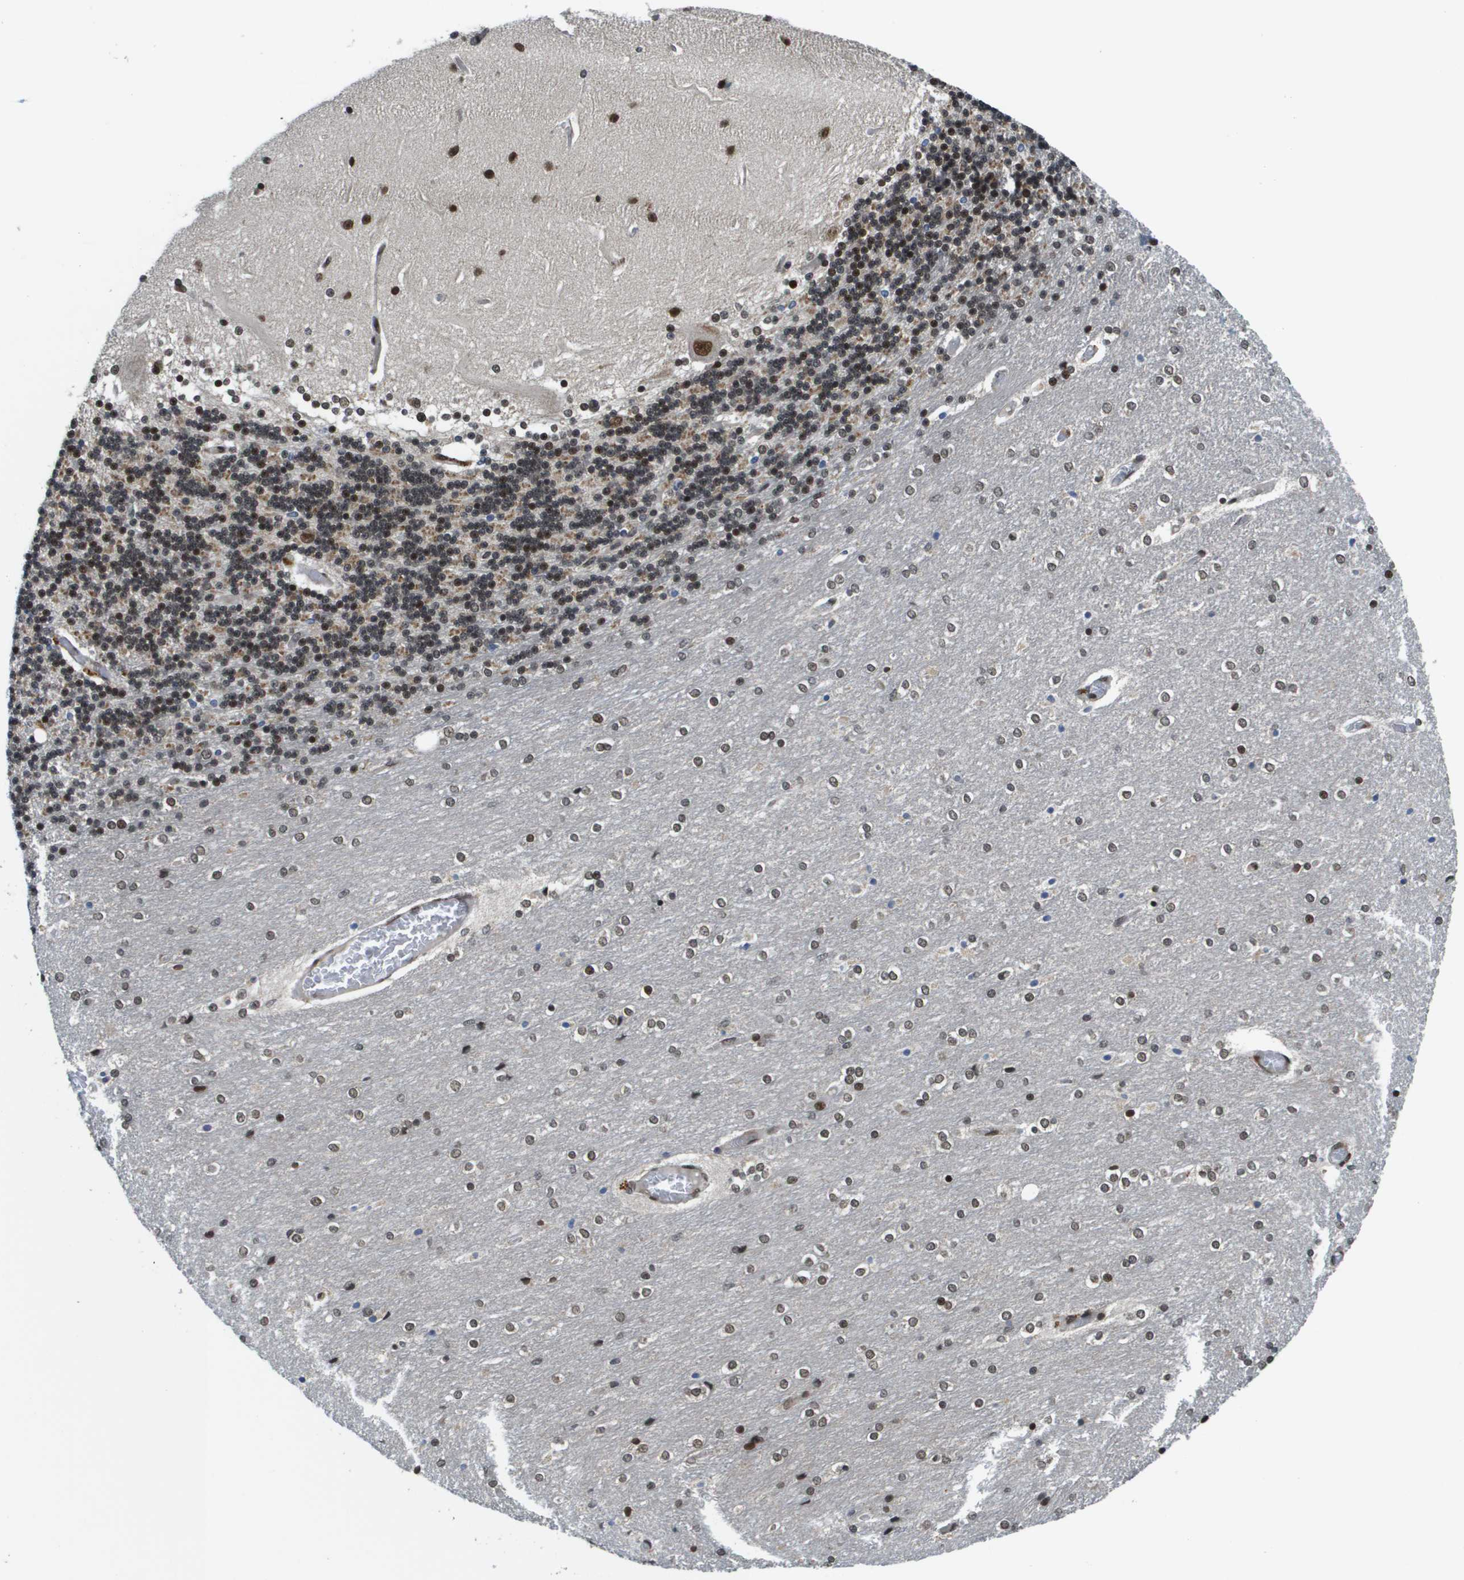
{"staining": {"intensity": "strong", "quantity": "25%-75%", "location": "nuclear"}, "tissue": "cerebellum", "cell_type": "Cells in granular layer", "image_type": "normal", "snomed": [{"axis": "morphology", "description": "Normal tissue, NOS"}, {"axis": "topography", "description": "Cerebellum"}], "caption": "Normal cerebellum demonstrates strong nuclear staining in about 25%-75% of cells in granular layer The protein of interest is stained brown, and the nuclei are stained in blue (DAB IHC with brightfield microscopy, high magnification)..", "gene": "RECQL4", "patient": {"sex": "female", "age": 54}}